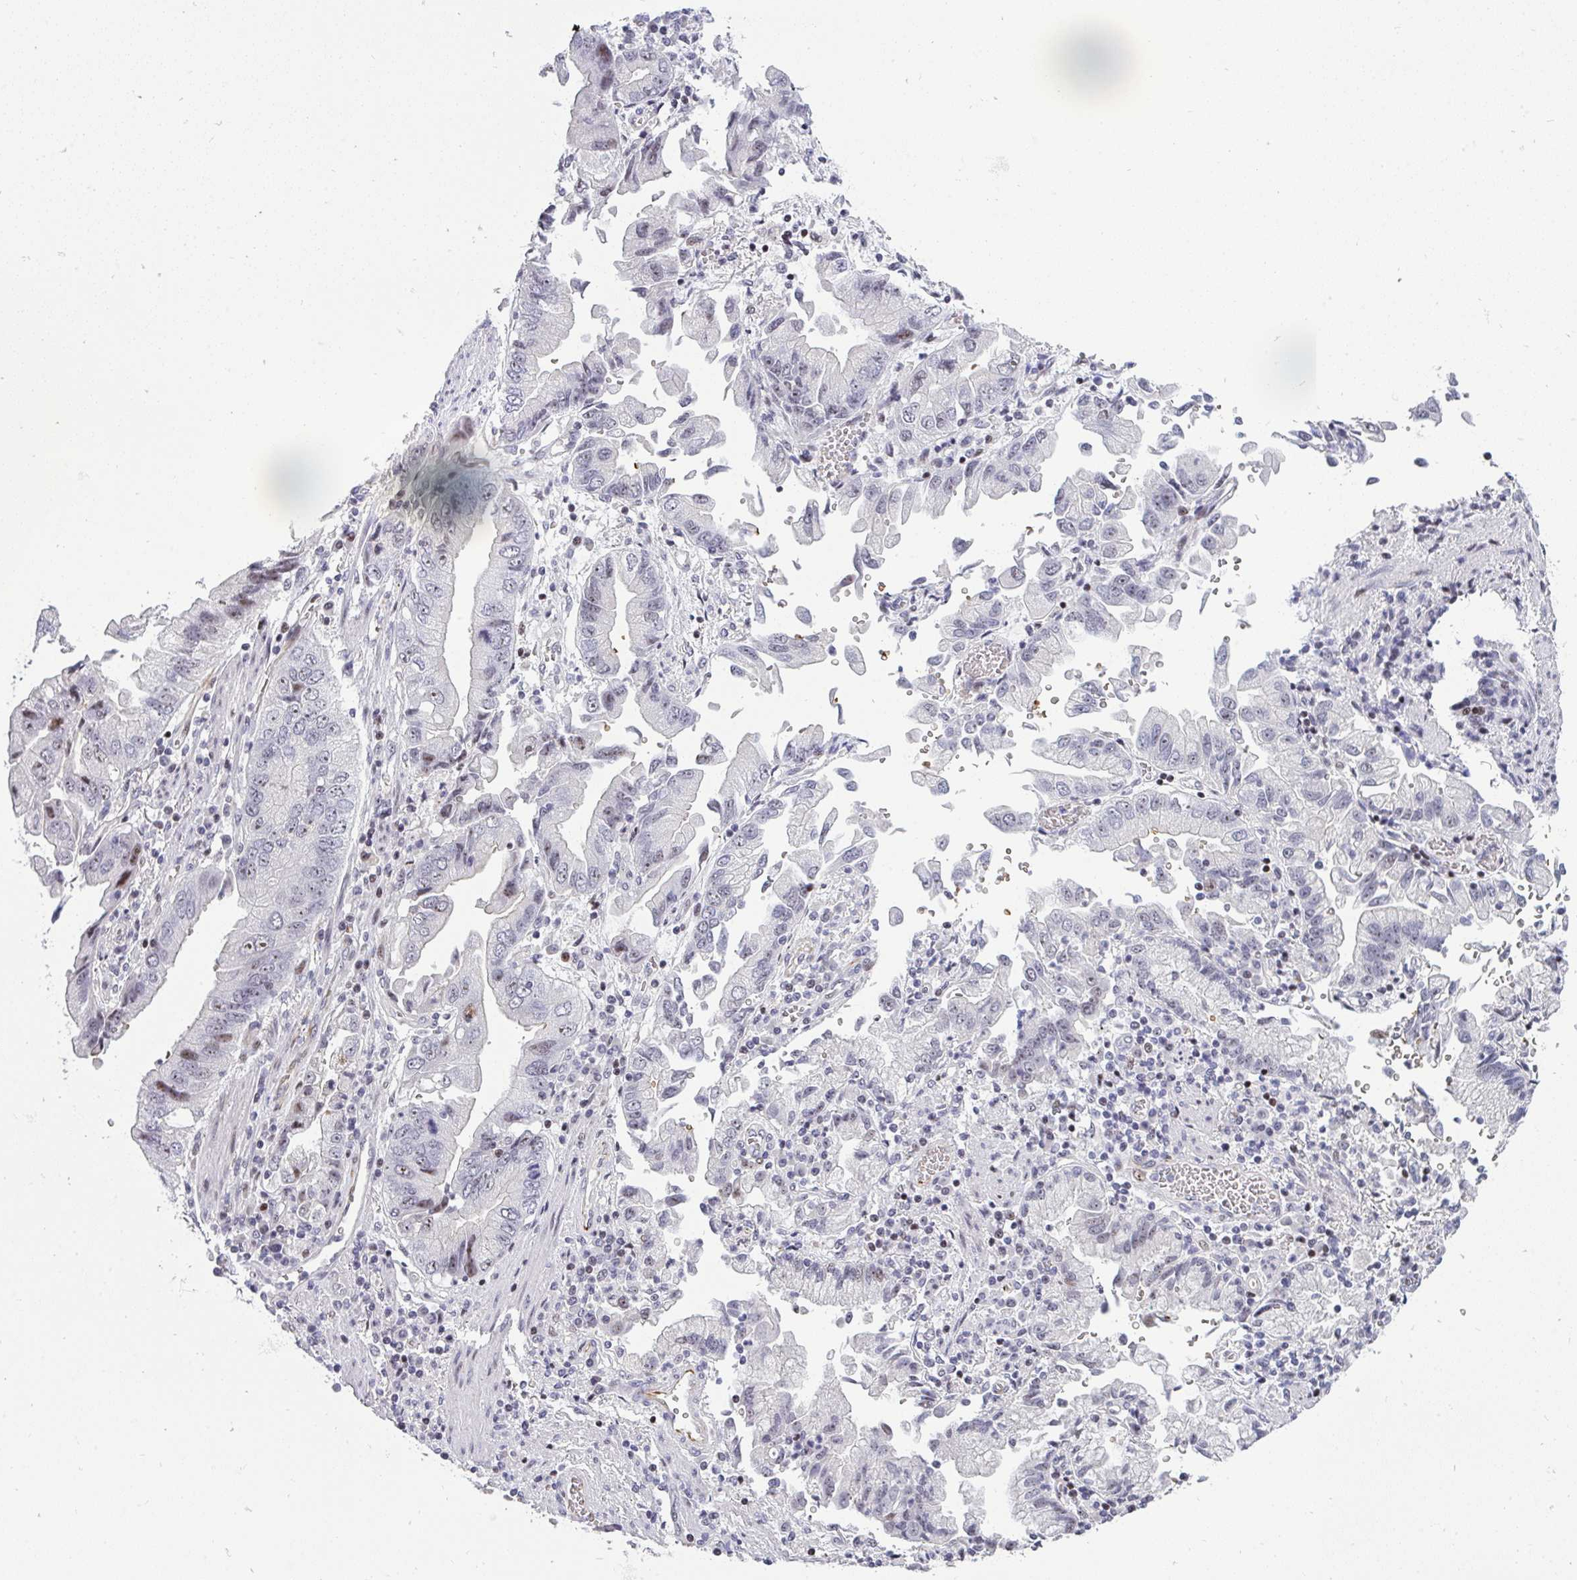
{"staining": {"intensity": "moderate", "quantity": "<25%", "location": "nuclear"}, "tissue": "stomach cancer", "cell_type": "Tumor cells", "image_type": "cancer", "snomed": [{"axis": "morphology", "description": "Adenocarcinoma, NOS"}, {"axis": "topography", "description": "Stomach"}], "caption": "An image of adenocarcinoma (stomach) stained for a protein displays moderate nuclear brown staining in tumor cells.", "gene": "PLPPR3", "patient": {"sex": "male", "age": 62}}